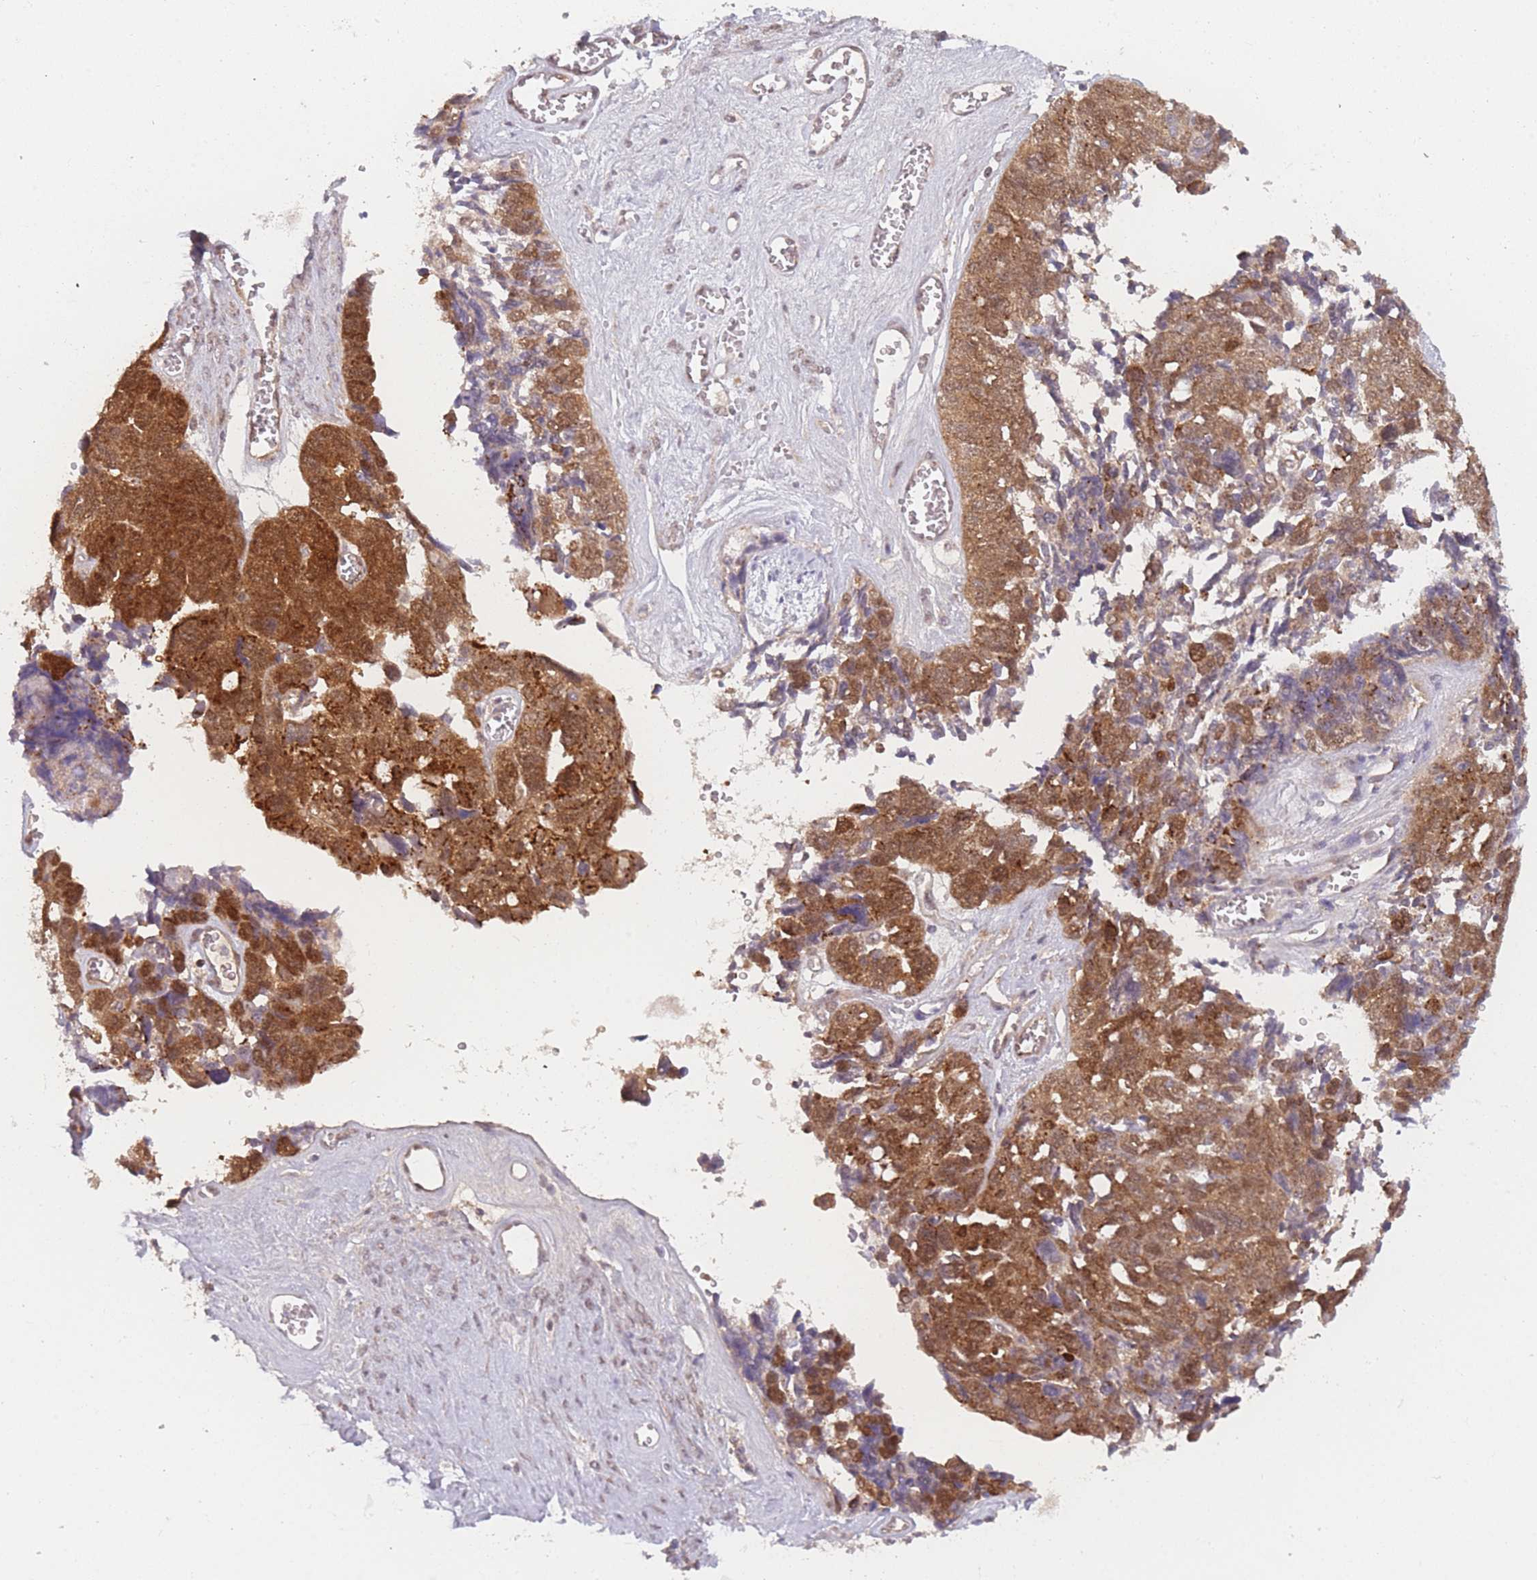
{"staining": {"intensity": "strong", "quantity": ">75%", "location": "cytoplasmic/membranous"}, "tissue": "ovarian cancer", "cell_type": "Tumor cells", "image_type": "cancer", "snomed": [{"axis": "morphology", "description": "Cystadenocarcinoma, serous, NOS"}, {"axis": "topography", "description": "Ovary"}], "caption": "This photomicrograph reveals immunohistochemistry (IHC) staining of ovarian cancer, with high strong cytoplasmic/membranous positivity in about >75% of tumor cells.", "gene": "MRI1", "patient": {"sex": "female", "age": 79}}